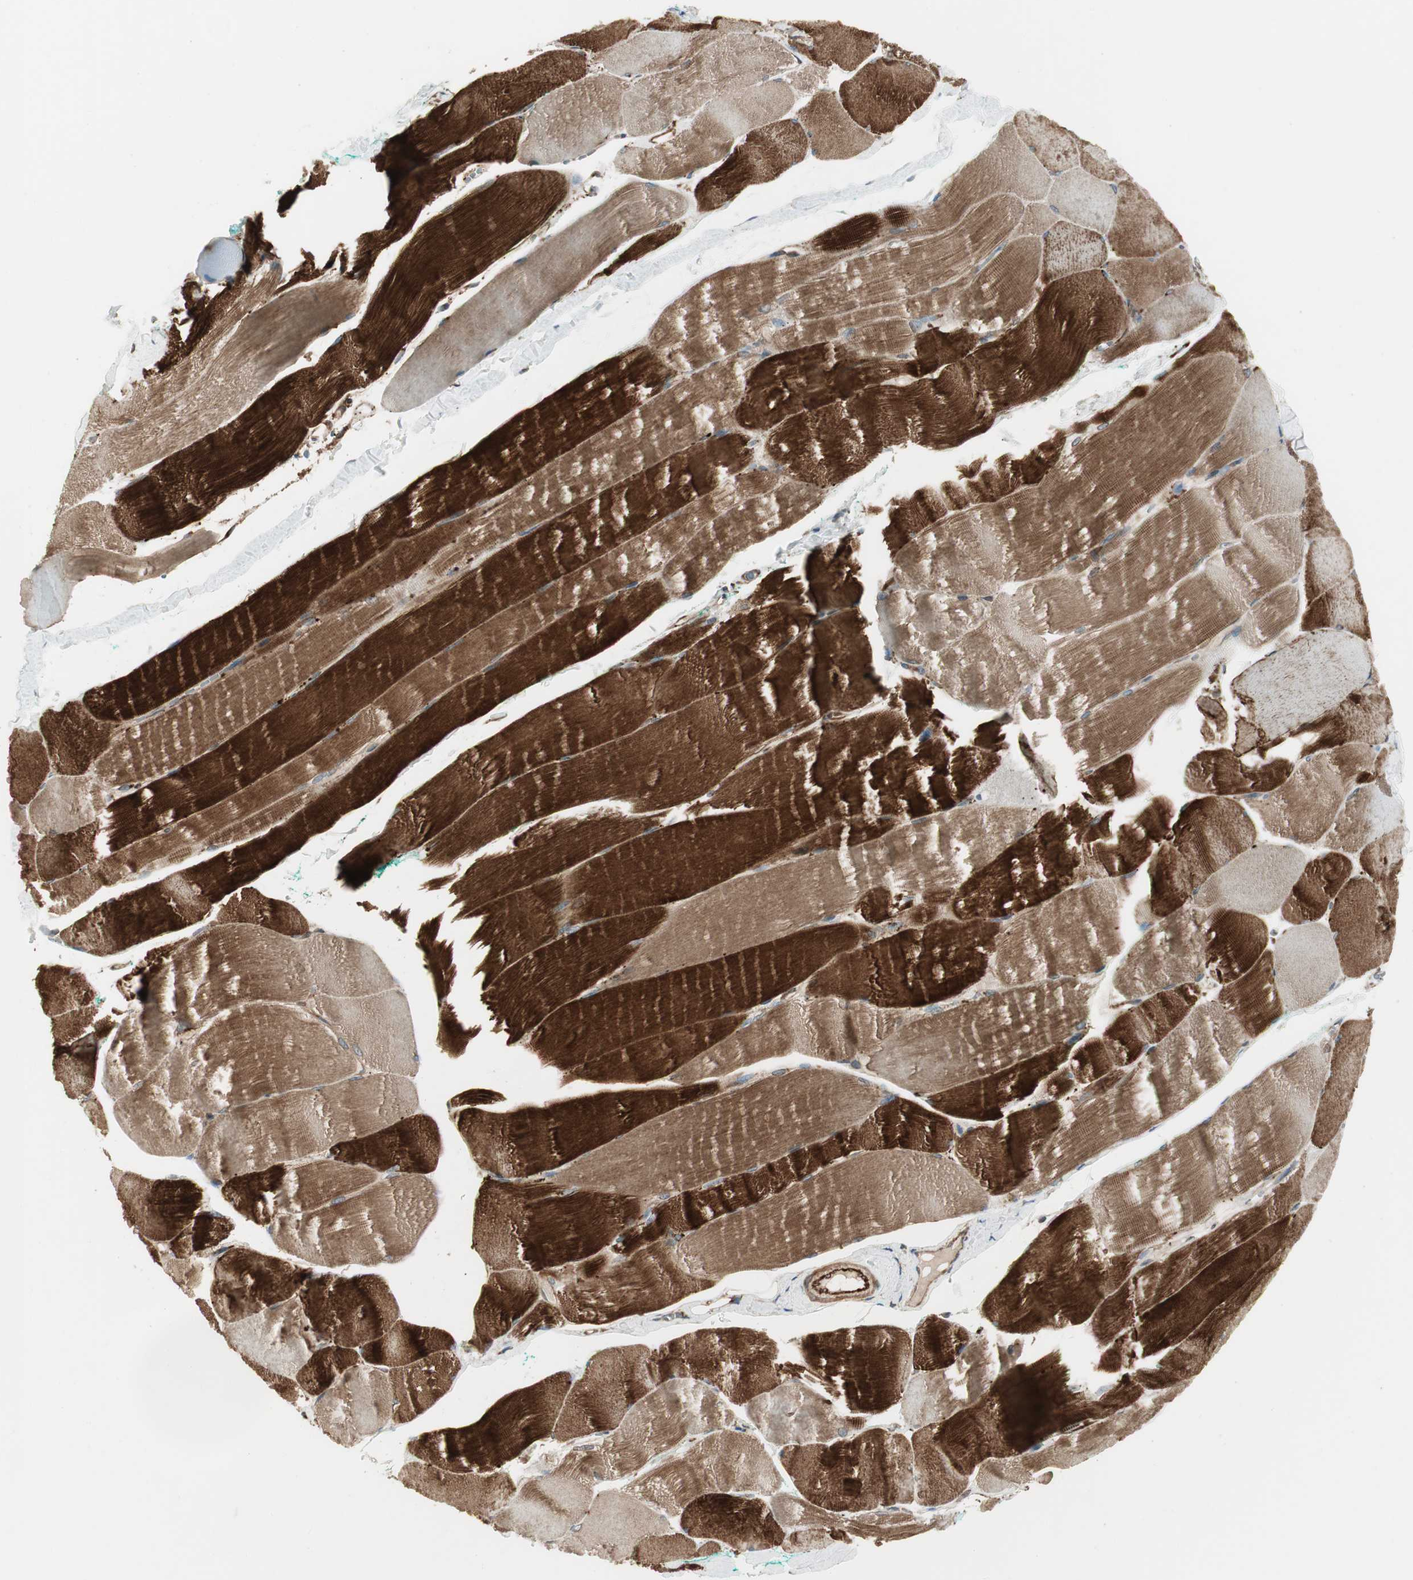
{"staining": {"intensity": "strong", "quantity": ">75%", "location": "cytoplasmic/membranous"}, "tissue": "skeletal muscle", "cell_type": "Myocytes", "image_type": "normal", "snomed": [{"axis": "morphology", "description": "Normal tissue, NOS"}, {"axis": "morphology", "description": "Squamous cell carcinoma, NOS"}, {"axis": "topography", "description": "Skeletal muscle"}], "caption": "High-power microscopy captured an immunohistochemistry image of benign skeletal muscle, revealing strong cytoplasmic/membranous staining in about >75% of myocytes. The staining was performed using DAB (3,3'-diaminobenzidine) to visualize the protein expression in brown, while the nuclei were stained in blue with hematoxylin (Magnification: 20x).", "gene": "PRKG1", "patient": {"sex": "male", "age": 51}}